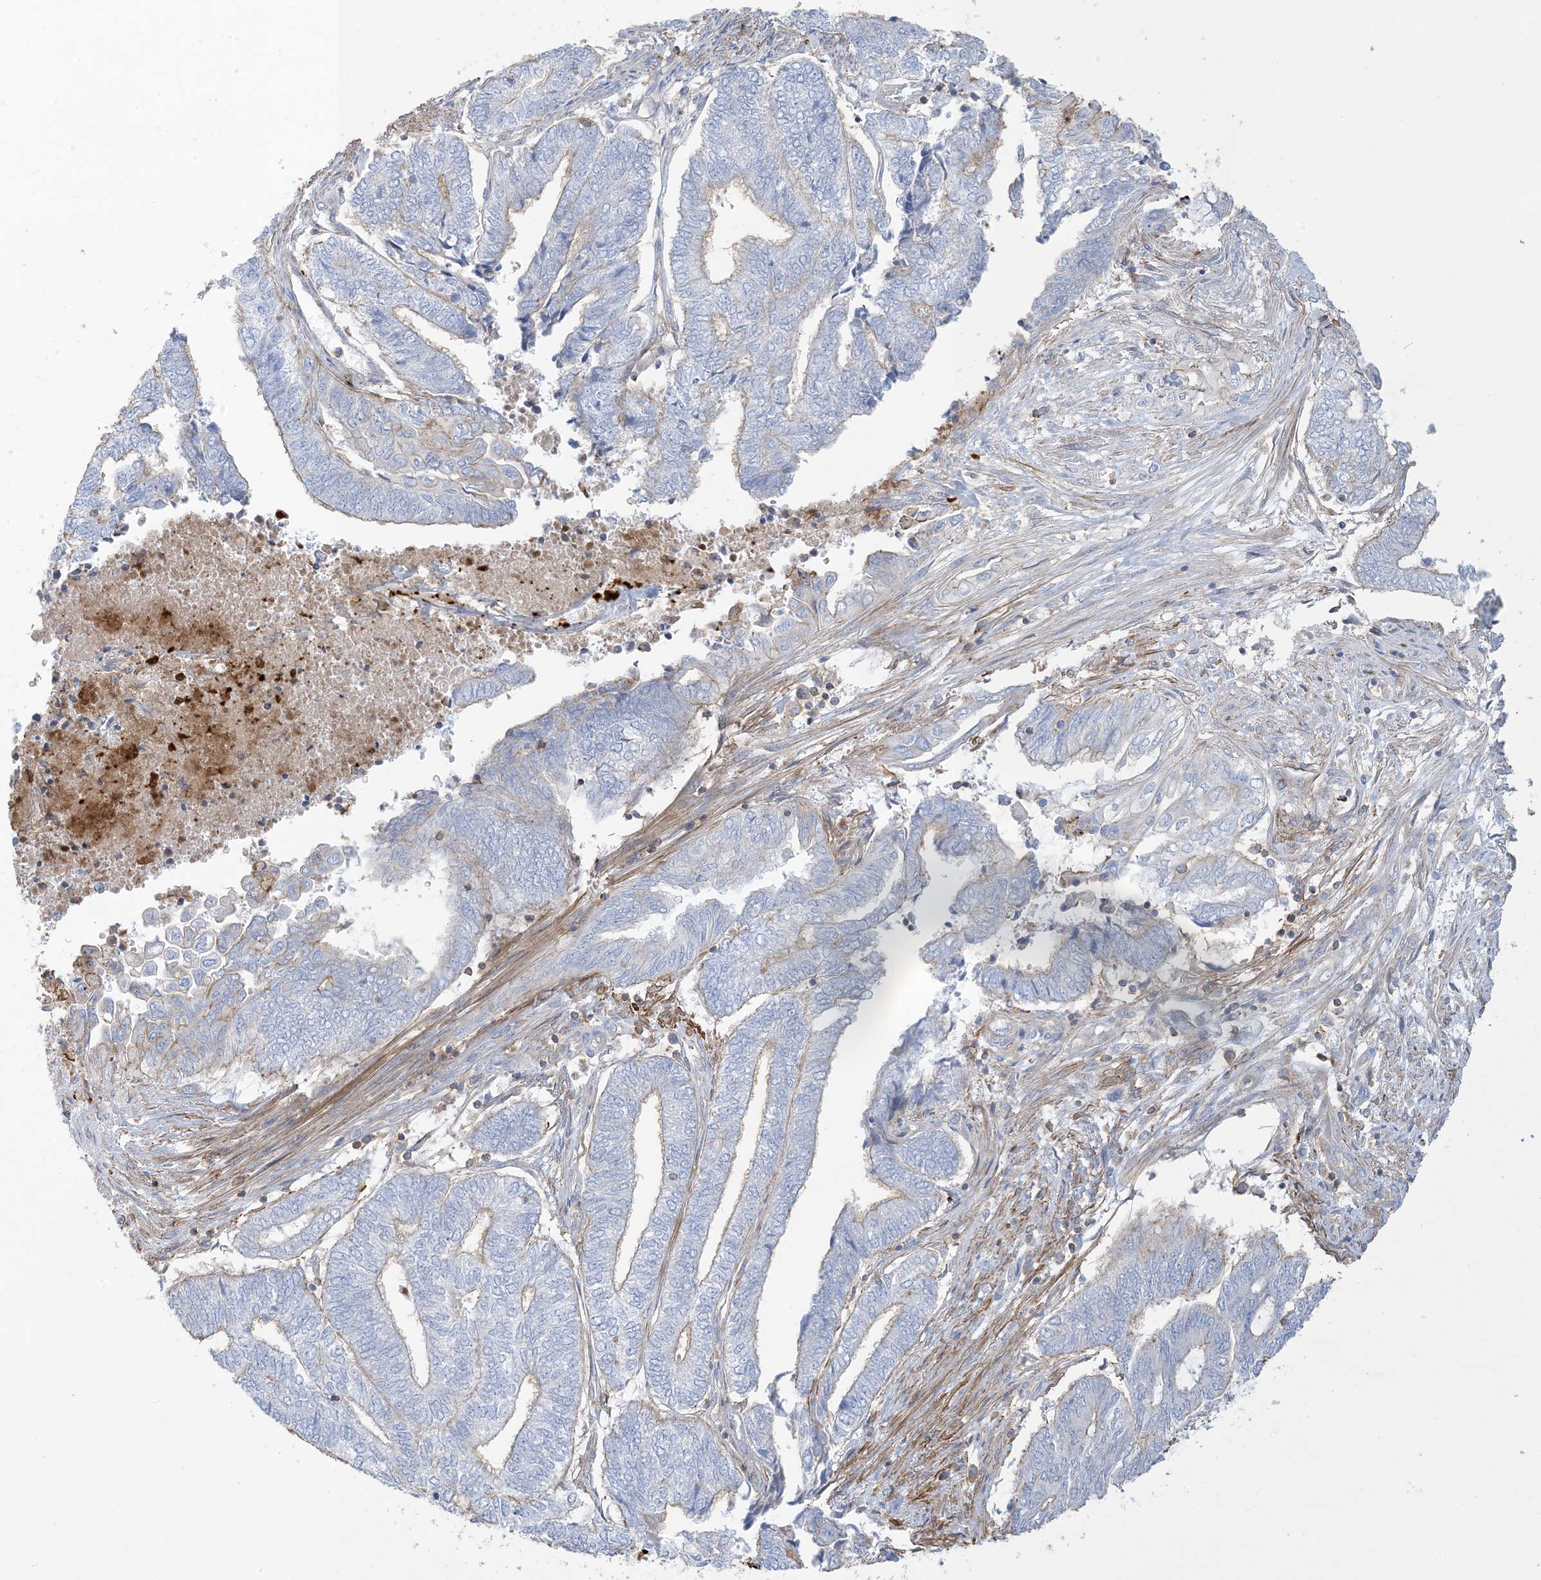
{"staining": {"intensity": "negative", "quantity": "none", "location": "none"}, "tissue": "endometrial cancer", "cell_type": "Tumor cells", "image_type": "cancer", "snomed": [{"axis": "morphology", "description": "Adenocarcinoma, NOS"}, {"axis": "topography", "description": "Uterus"}, {"axis": "topography", "description": "Endometrium"}], "caption": "Immunohistochemistry of endometrial adenocarcinoma shows no staining in tumor cells.", "gene": "GTF3C2", "patient": {"sex": "female", "age": 70}}